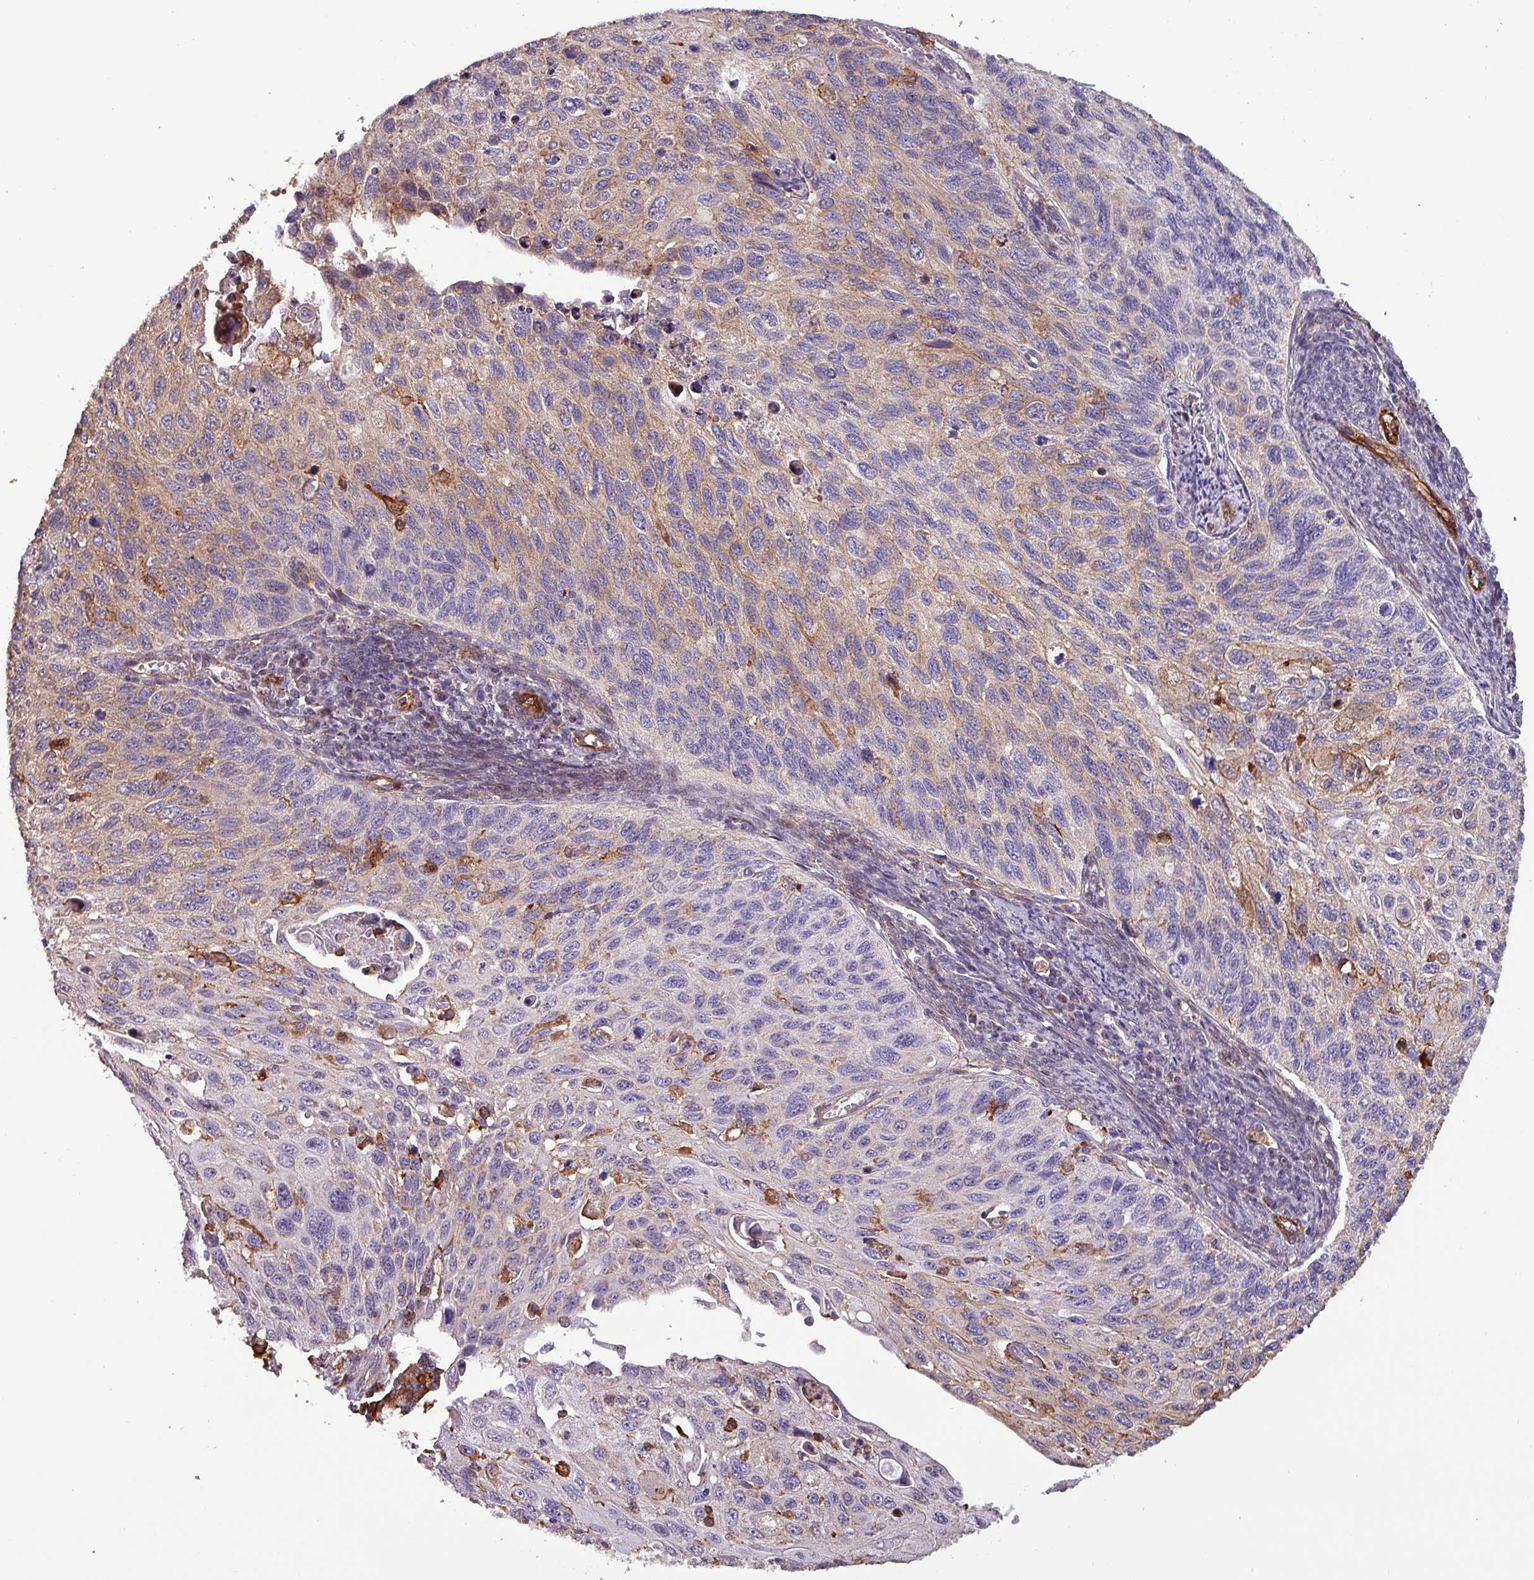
{"staining": {"intensity": "moderate", "quantity": "25%-75%", "location": "cytoplasmic/membranous"}, "tissue": "cervical cancer", "cell_type": "Tumor cells", "image_type": "cancer", "snomed": [{"axis": "morphology", "description": "Squamous cell carcinoma, NOS"}, {"axis": "topography", "description": "Cervix"}], "caption": "The photomicrograph demonstrates a brown stain indicating the presence of a protein in the cytoplasmic/membranous of tumor cells in cervical cancer (squamous cell carcinoma). (DAB = brown stain, brightfield microscopy at high magnification).", "gene": "SCIN", "patient": {"sex": "female", "age": 70}}